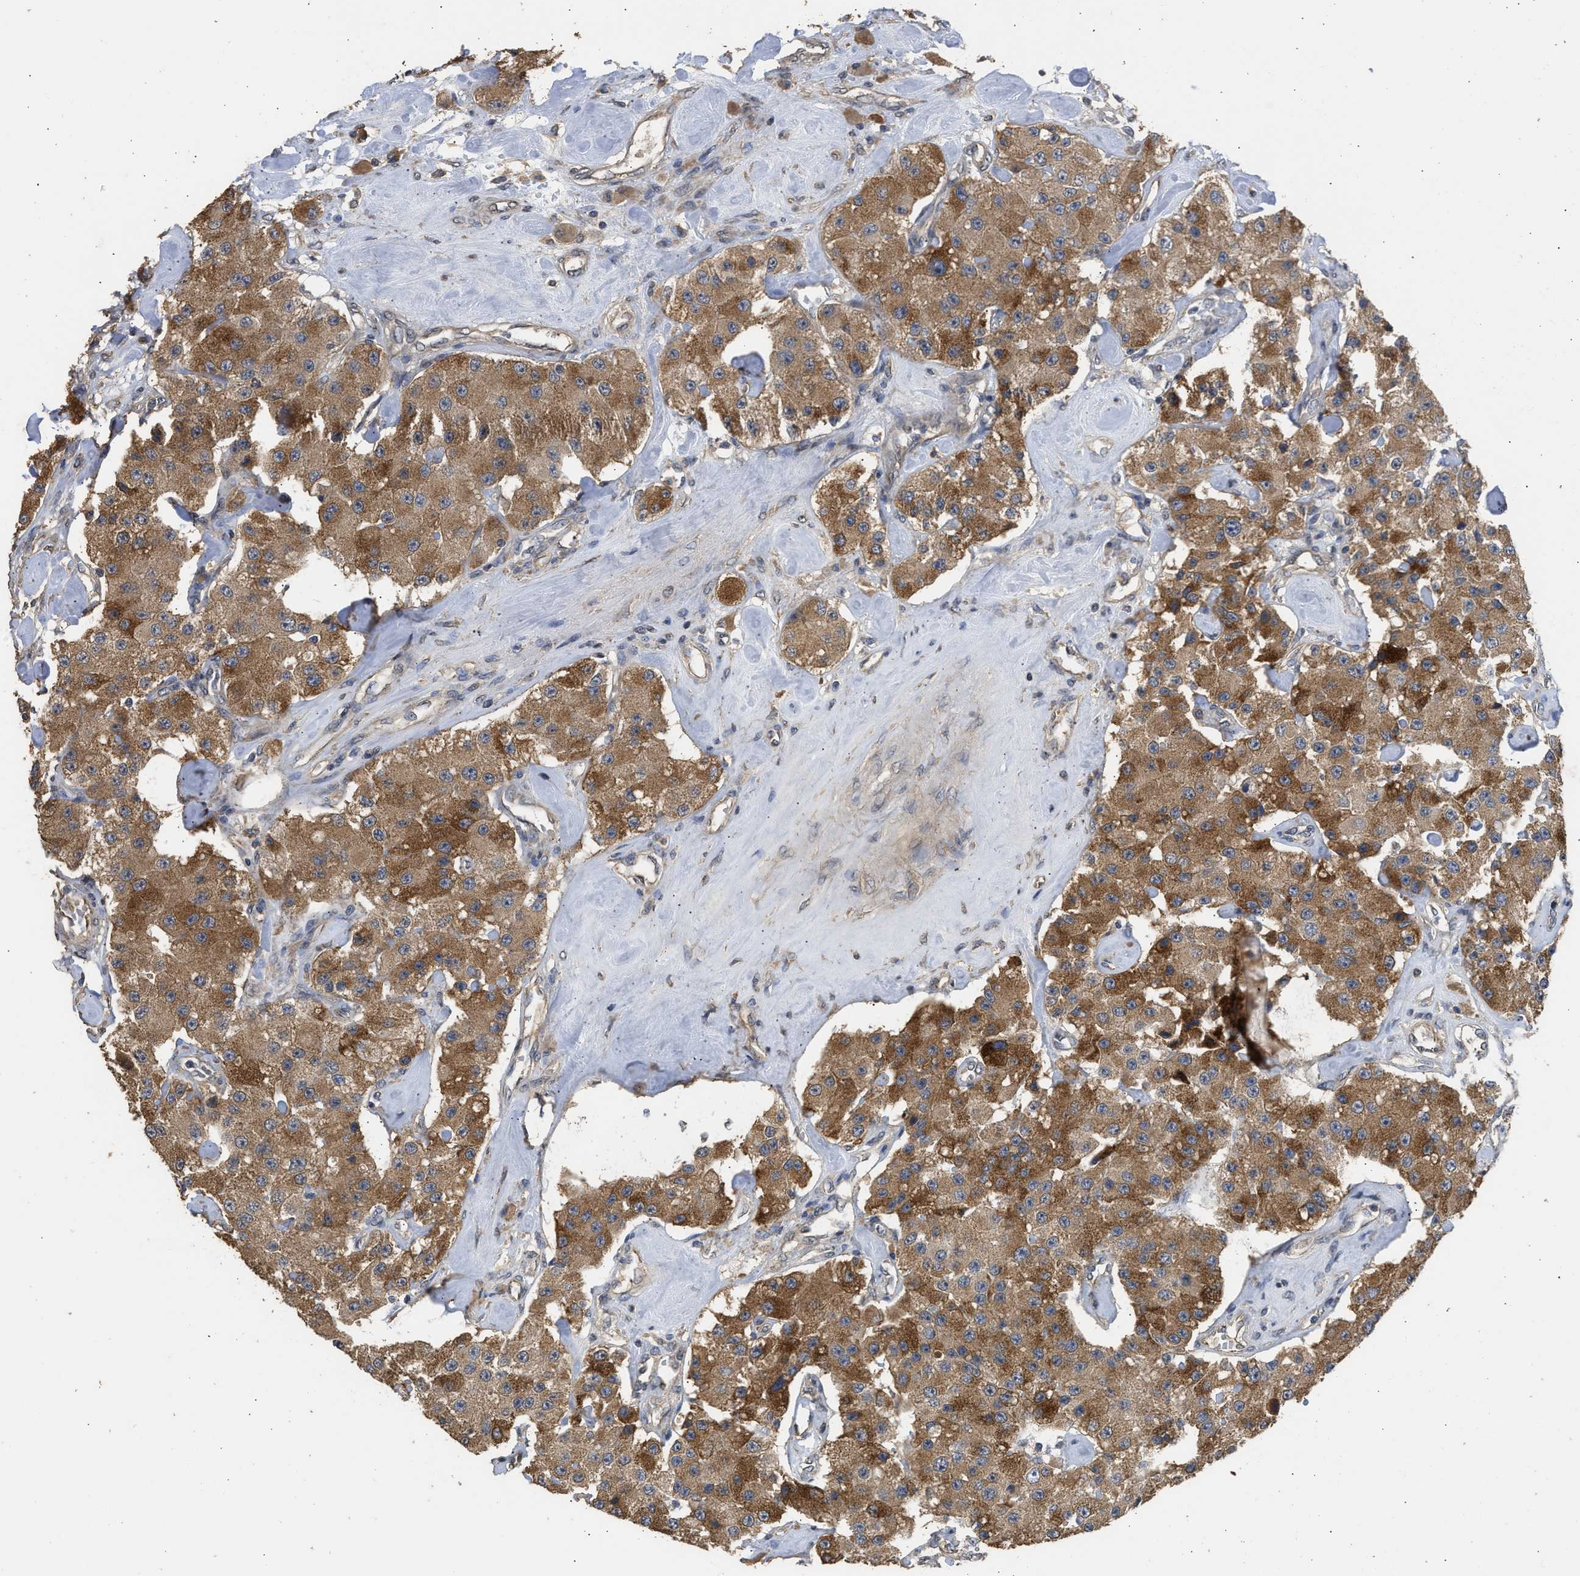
{"staining": {"intensity": "moderate", "quantity": ">75%", "location": "cytoplasmic/membranous"}, "tissue": "carcinoid", "cell_type": "Tumor cells", "image_type": "cancer", "snomed": [{"axis": "morphology", "description": "Carcinoid, malignant, NOS"}, {"axis": "topography", "description": "Pancreas"}], "caption": "Brown immunohistochemical staining in carcinoid shows moderate cytoplasmic/membranous positivity in about >75% of tumor cells.", "gene": "SPINT2", "patient": {"sex": "male", "age": 41}}